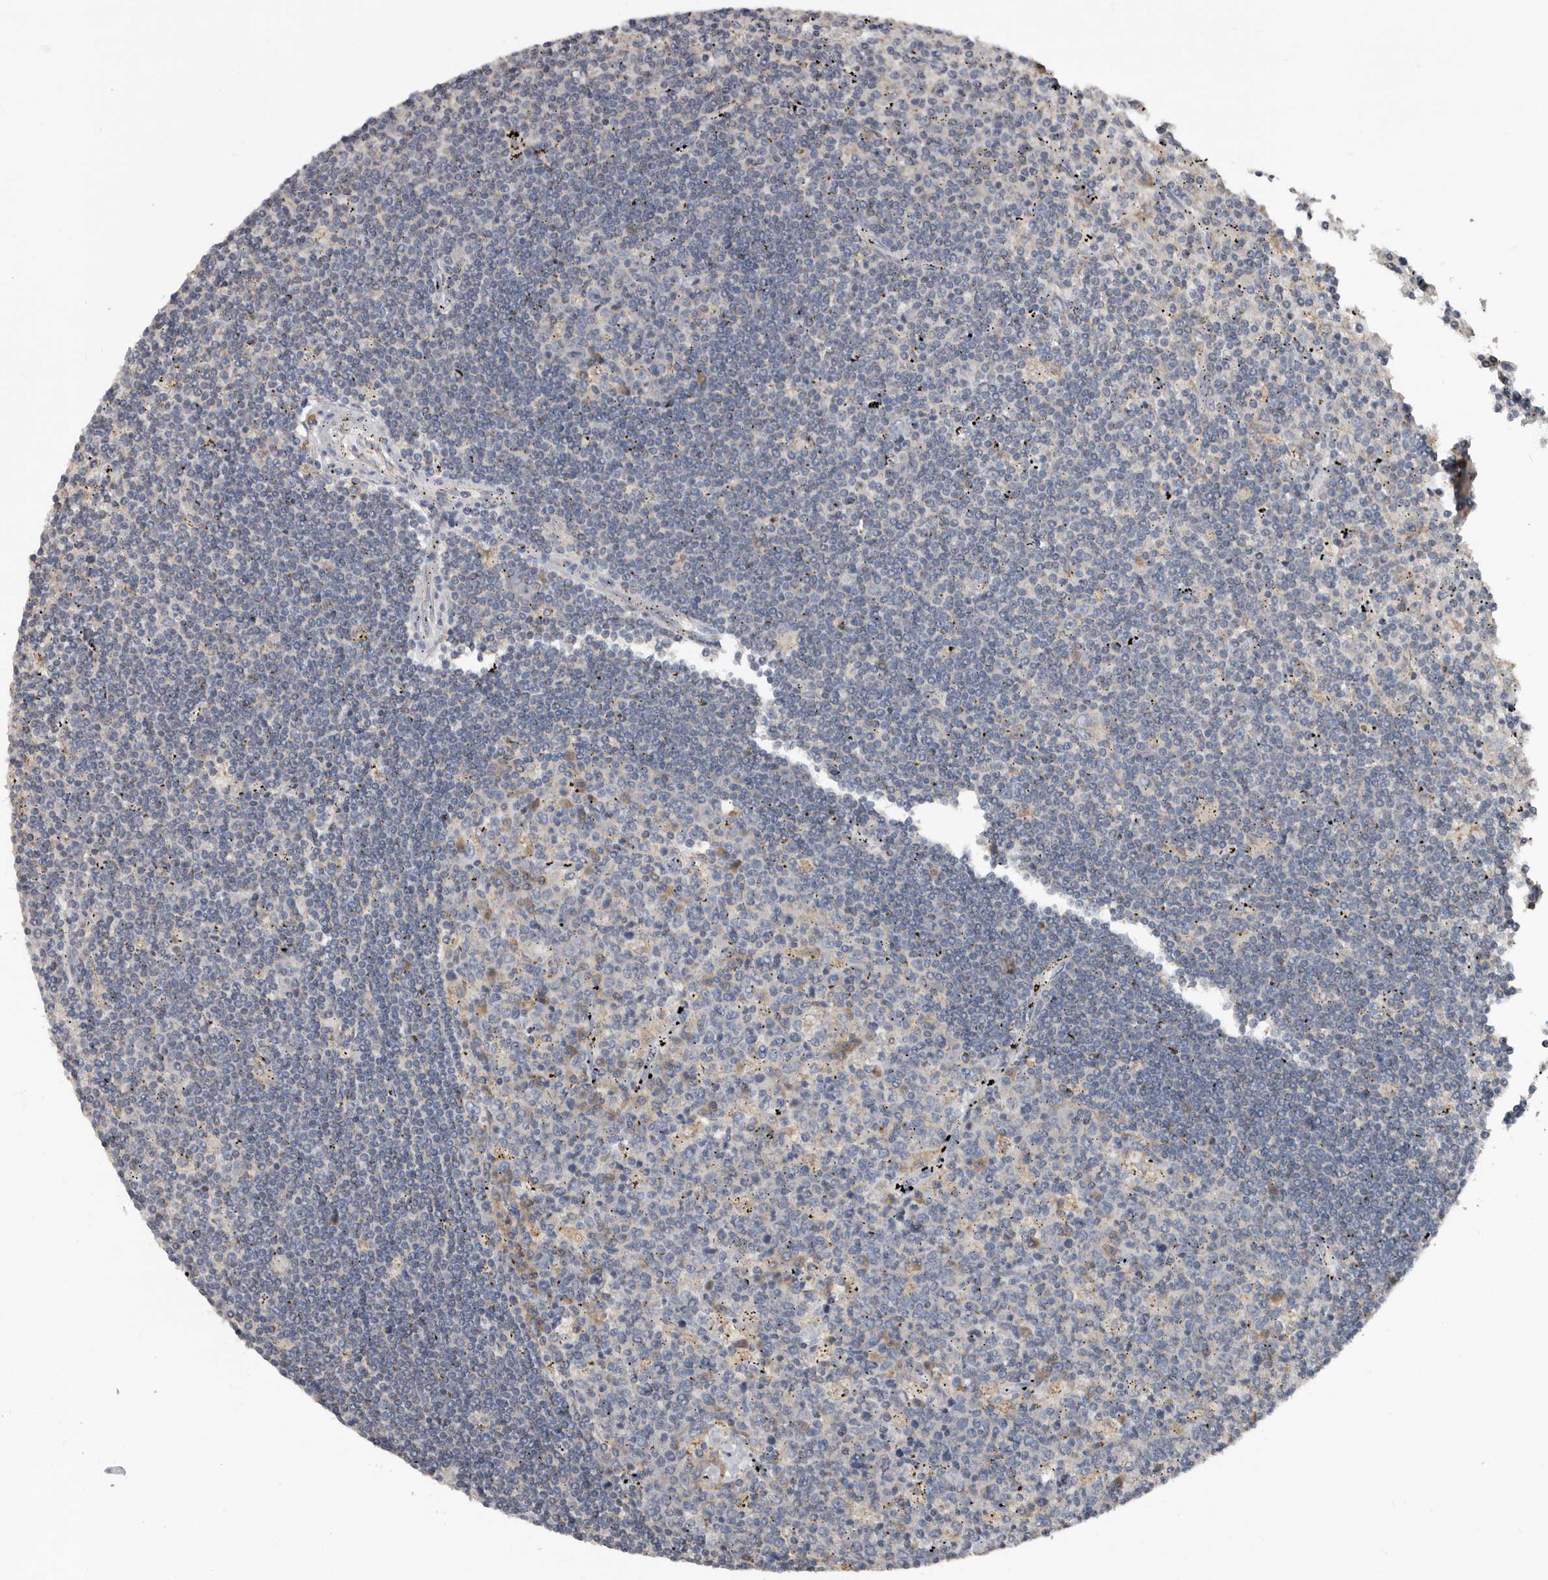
{"staining": {"intensity": "moderate", "quantity": "<25%", "location": "cytoplasmic/membranous"}, "tissue": "lymphoma", "cell_type": "Tumor cells", "image_type": "cancer", "snomed": [{"axis": "morphology", "description": "Malignant lymphoma, non-Hodgkin's type, Low grade"}, {"axis": "topography", "description": "Spleen"}], "caption": "Lymphoma tissue exhibits moderate cytoplasmic/membranous positivity in approximately <25% of tumor cells, visualized by immunohistochemistry. (Brightfield microscopy of DAB IHC at high magnification).", "gene": "GREB1", "patient": {"sex": "male", "age": 76}}